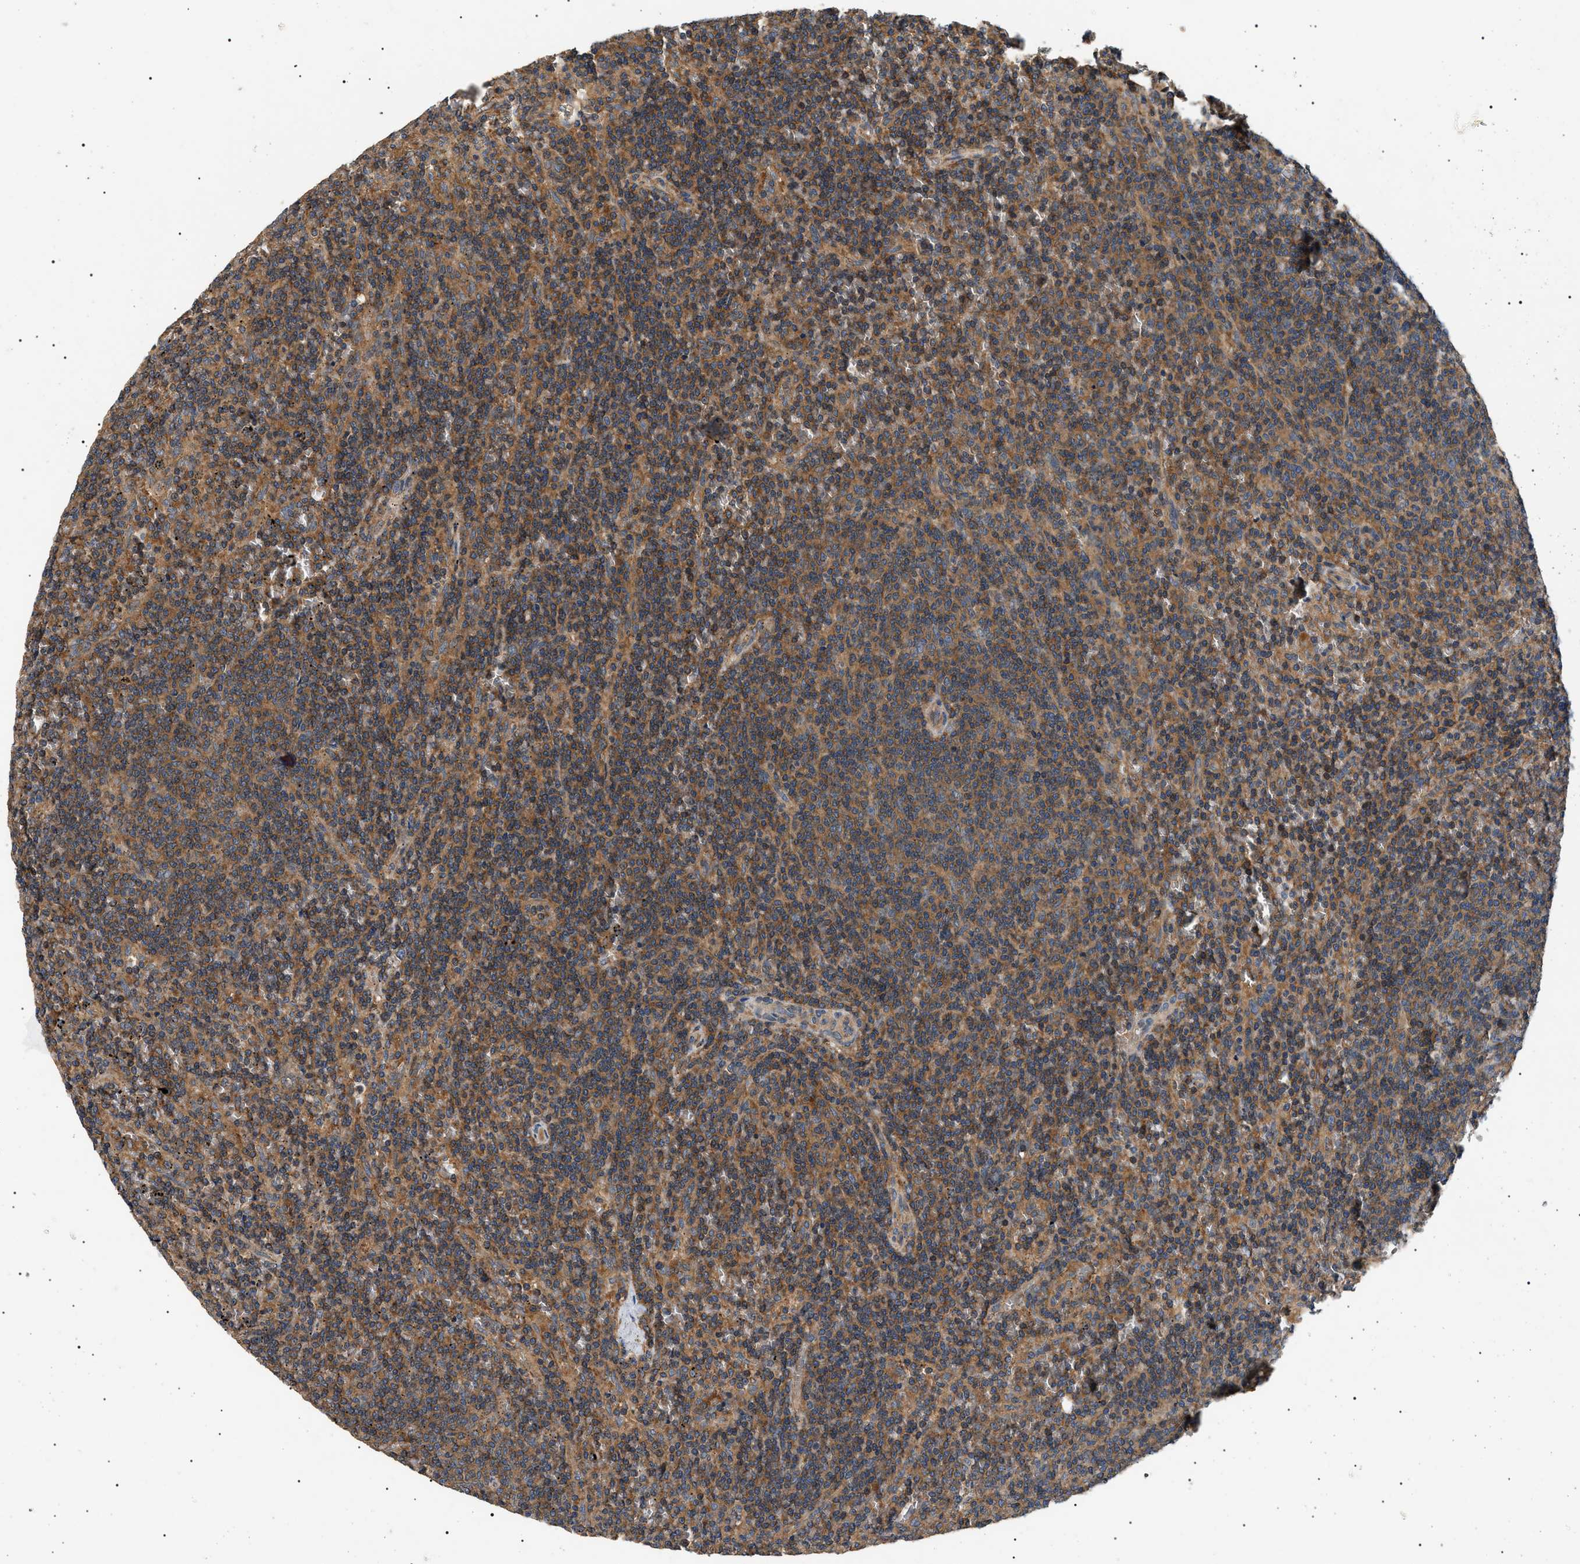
{"staining": {"intensity": "moderate", "quantity": ">75%", "location": "cytoplasmic/membranous"}, "tissue": "lymphoma", "cell_type": "Tumor cells", "image_type": "cancer", "snomed": [{"axis": "morphology", "description": "Malignant lymphoma, non-Hodgkin's type, Low grade"}, {"axis": "topography", "description": "Spleen"}], "caption": "Low-grade malignant lymphoma, non-Hodgkin's type stained for a protein reveals moderate cytoplasmic/membranous positivity in tumor cells. The staining was performed using DAB, with brown indicating positive protein expression. Nuclei are stained blue with hematoxylin.", "gene": "PPM1B", "patient": {"sex": "female", "age": 50}}